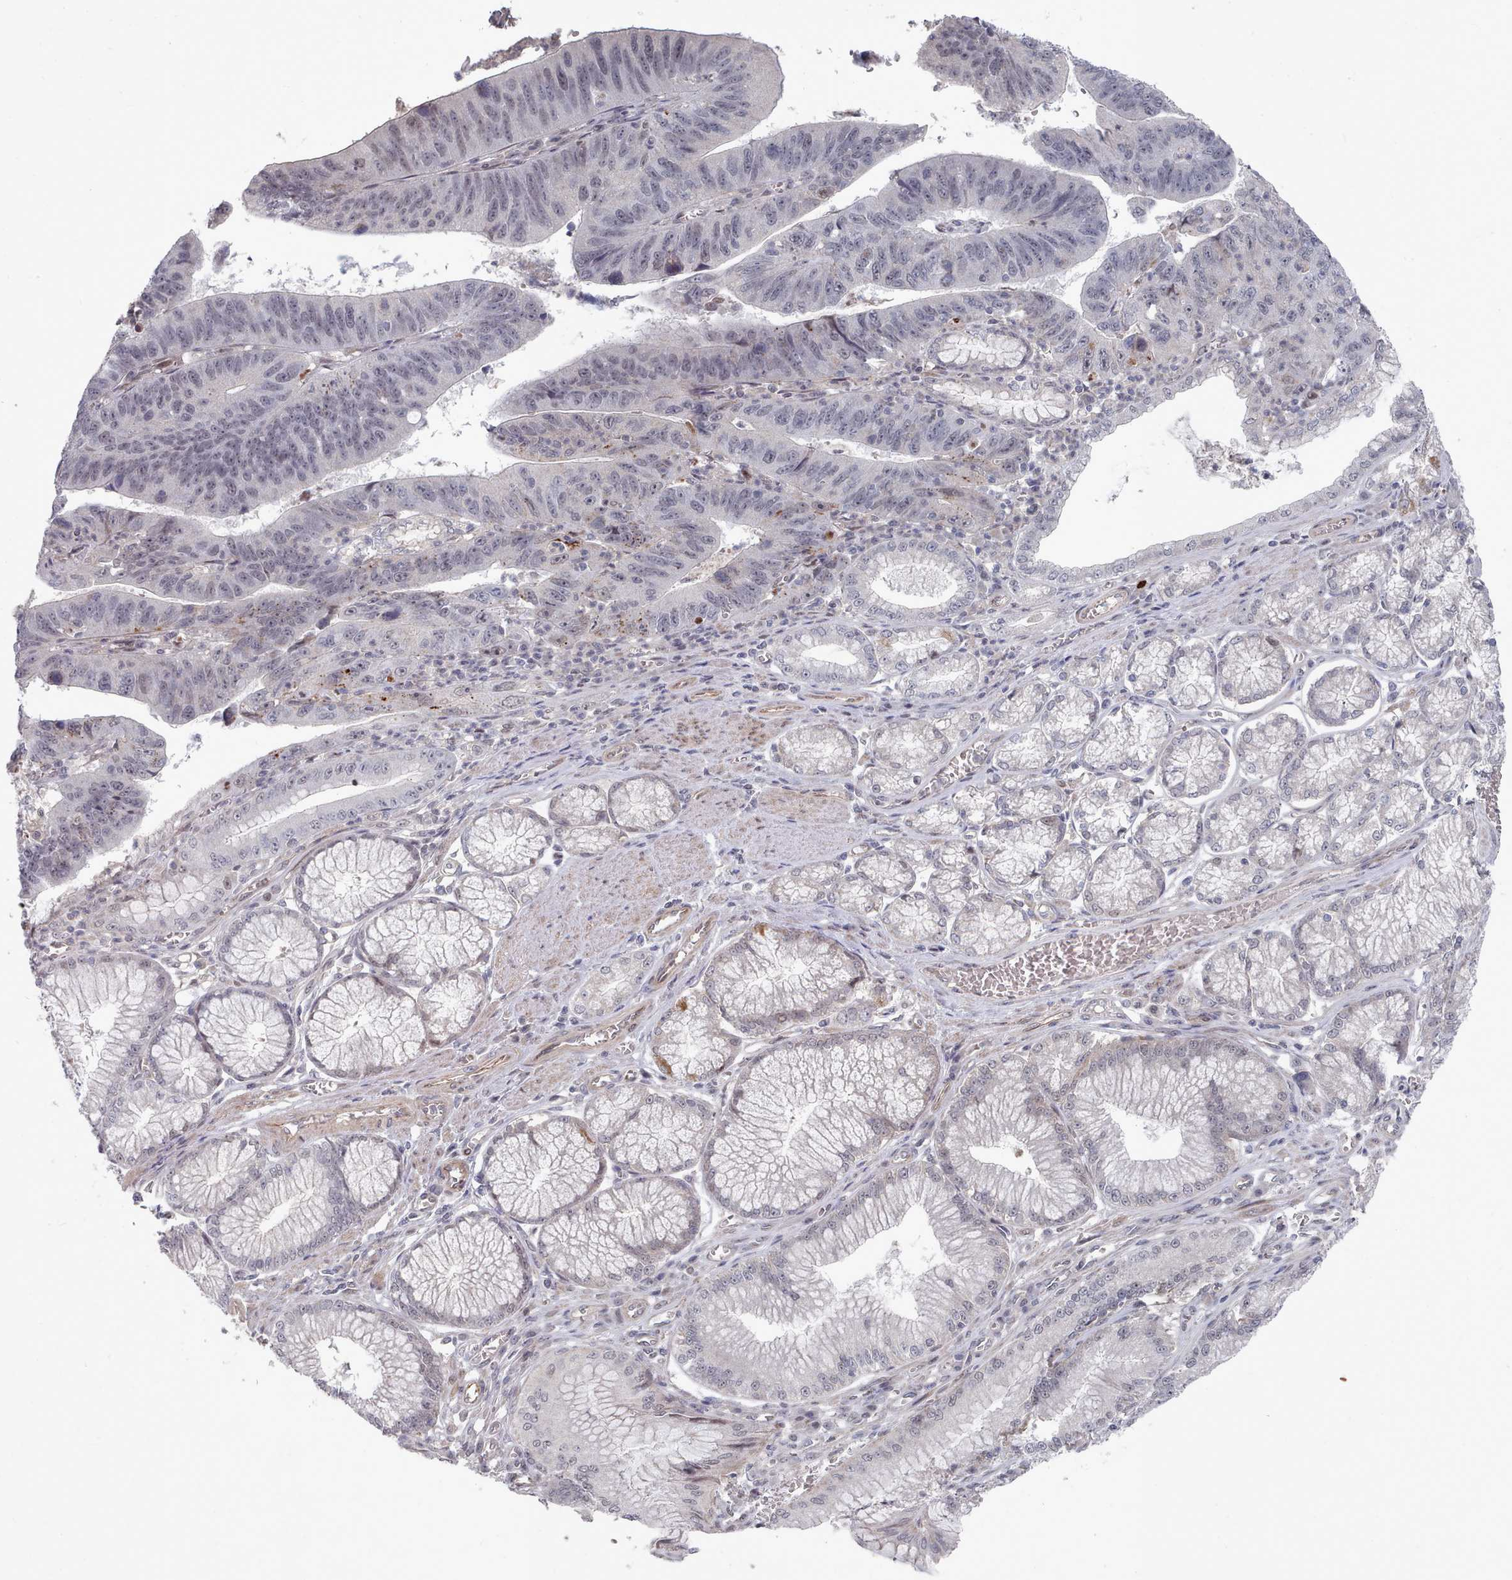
{"staining": {"intensity": "negative", "quantity": "none", "location": "none"}, "tissue": "stomach cancer", "cell_type": "Tumor cells", "image_type": "cancer", "snomed": [{"axis": "morphology", "description": "Adenocarcinoma, NOS"}, {"axis": "topography", "description": "Stomach"}], "caption": "Tumor cells are negative for protein expression in human adenocarcinoma (stomach).", "gene": "CPSF4", "patient": {"sex": "male", "age": 59}}